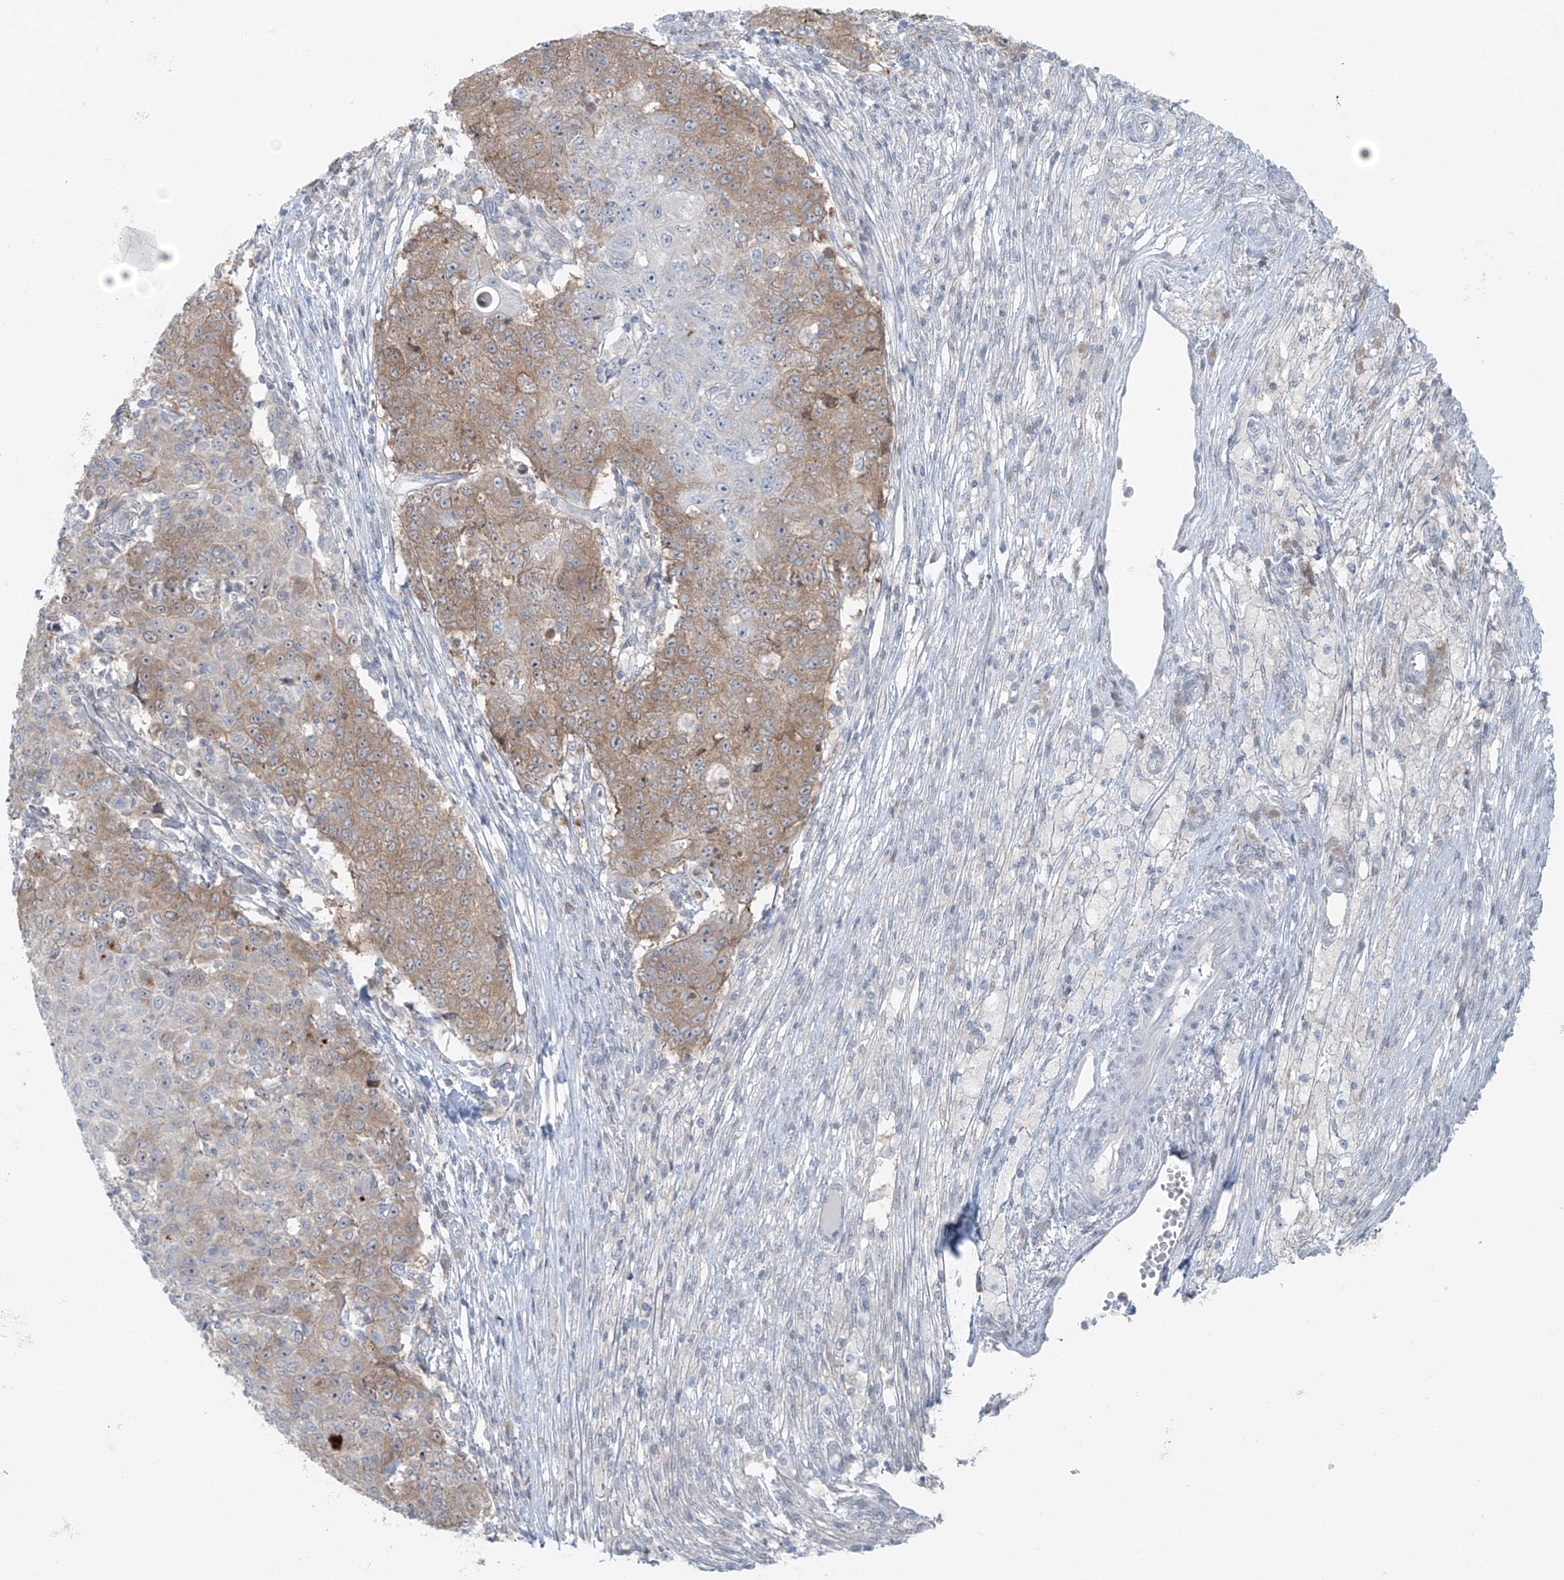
{"staining": {"intensity": "moderate", "quantity": "<25%", "location": "cytoplasmic/membranous"}, "tissue": "ovarian cancer", "cell_type": "Tumor cells", "image_type": "cancer", "snomed": [{"axis": "morphology", "description": "Carcinoma, endometroid"}, {"axis": "topography", "description": "Ovary"}], "caption": "IHC of human endometroid carcinoma (ovarian) demonstrates low levels of moderate cytoplasmic/membranous positivity in about <25% of tumor cells.", "gene": "PPAT", "patient": {"sex": "female", "age": 42}}